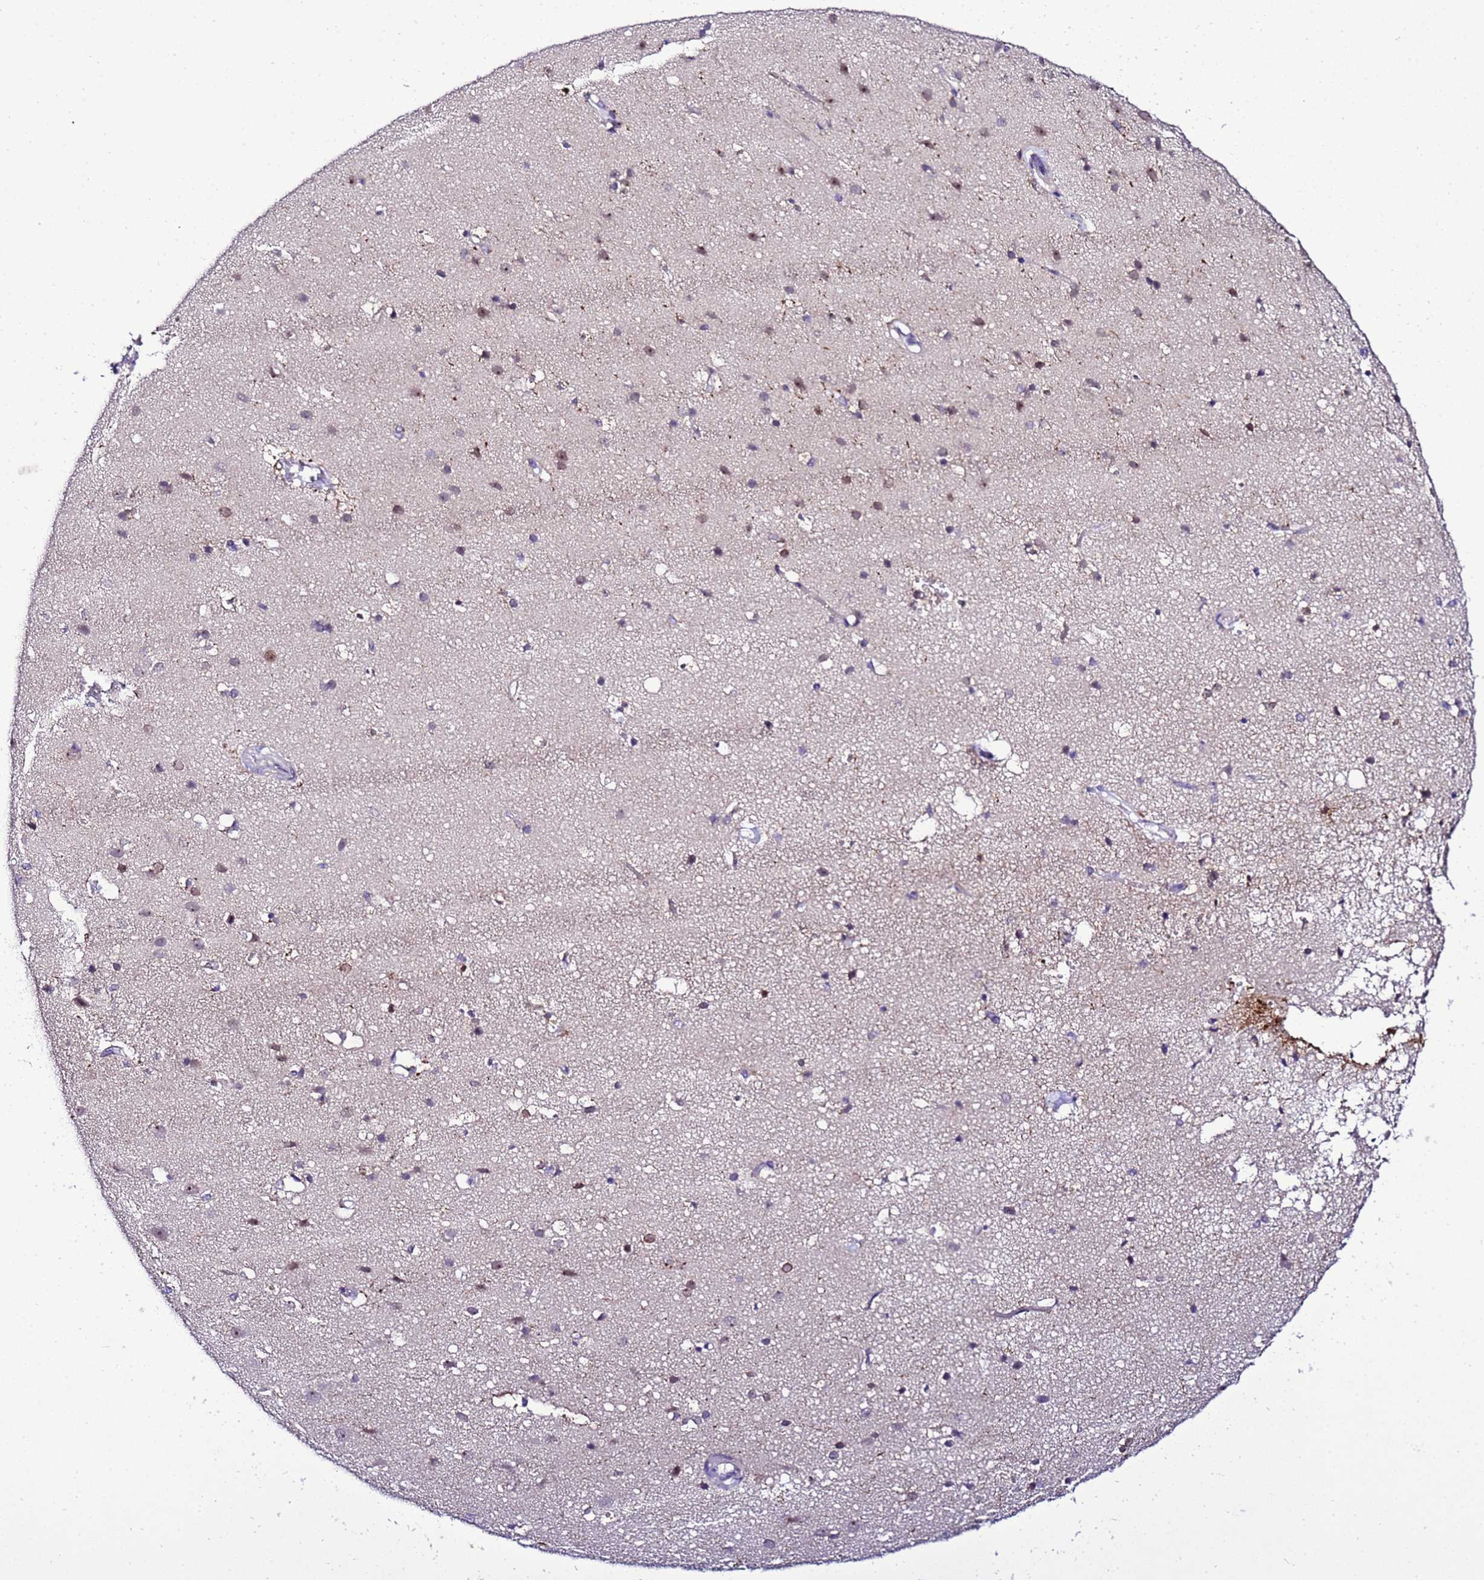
{"staining": {"intensity": "moderate", "quantity": "<25%", "location": "cytoplasmic/membranous"}, "tissue": "cerebral cortex", "cell_type": "Endothelial cells", "image_type": "normal", "snomed": [{"axis": "morphology", "description": "Normal tissue, NOS"}, {"axis": "topography", "description": "Cerebral cortex"}], "caption": "Immunohistochemical staining of normal cerebral cortex displays moderate cytoplasmic/membranous protein staining in about <25% of endothelial cells. Nuclei are stained in blue.", "gene": "C19orf47", "patient": {"sex": "male", "age": 54}}